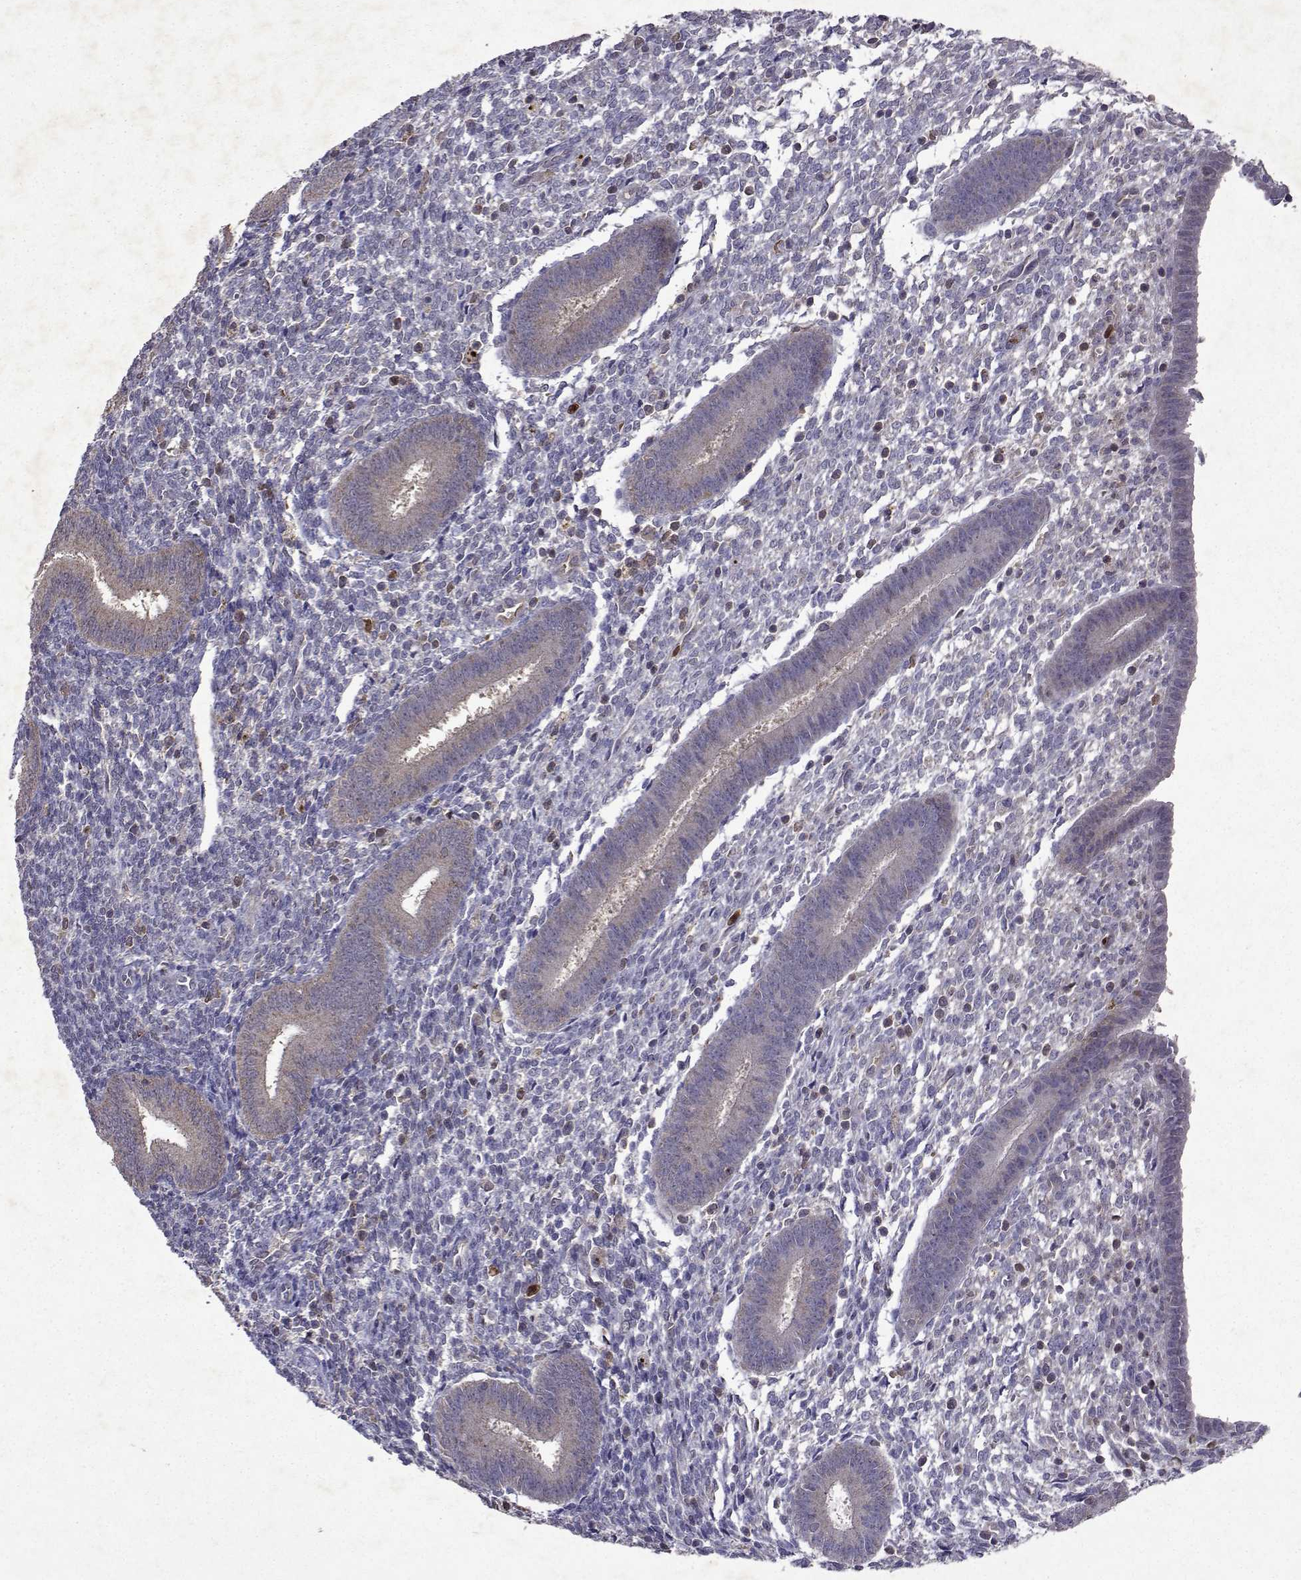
{"staining": {"intensity": "negative", "quantity": "none", "location": "none"}, "tissue": "endometrium", "cell_type": "Cells in endometrial stroma", "image_type": "normal", "snomed": [{"axis": "morphology", "description": "Normal tissue, NOS"}, {"axis": "topography", "description": "Endometrium"}], "caption": "An immunohistochemistry image of unremarkable endometrium is shown. There is no staining in cells in endometrial stroma of endometrium. The staining is performed using DAB brown chromogen with nuclei counter-stained in using hematoxylin.", "gene": "APAF1", "patient": {"sex": "female", "age": 25}}